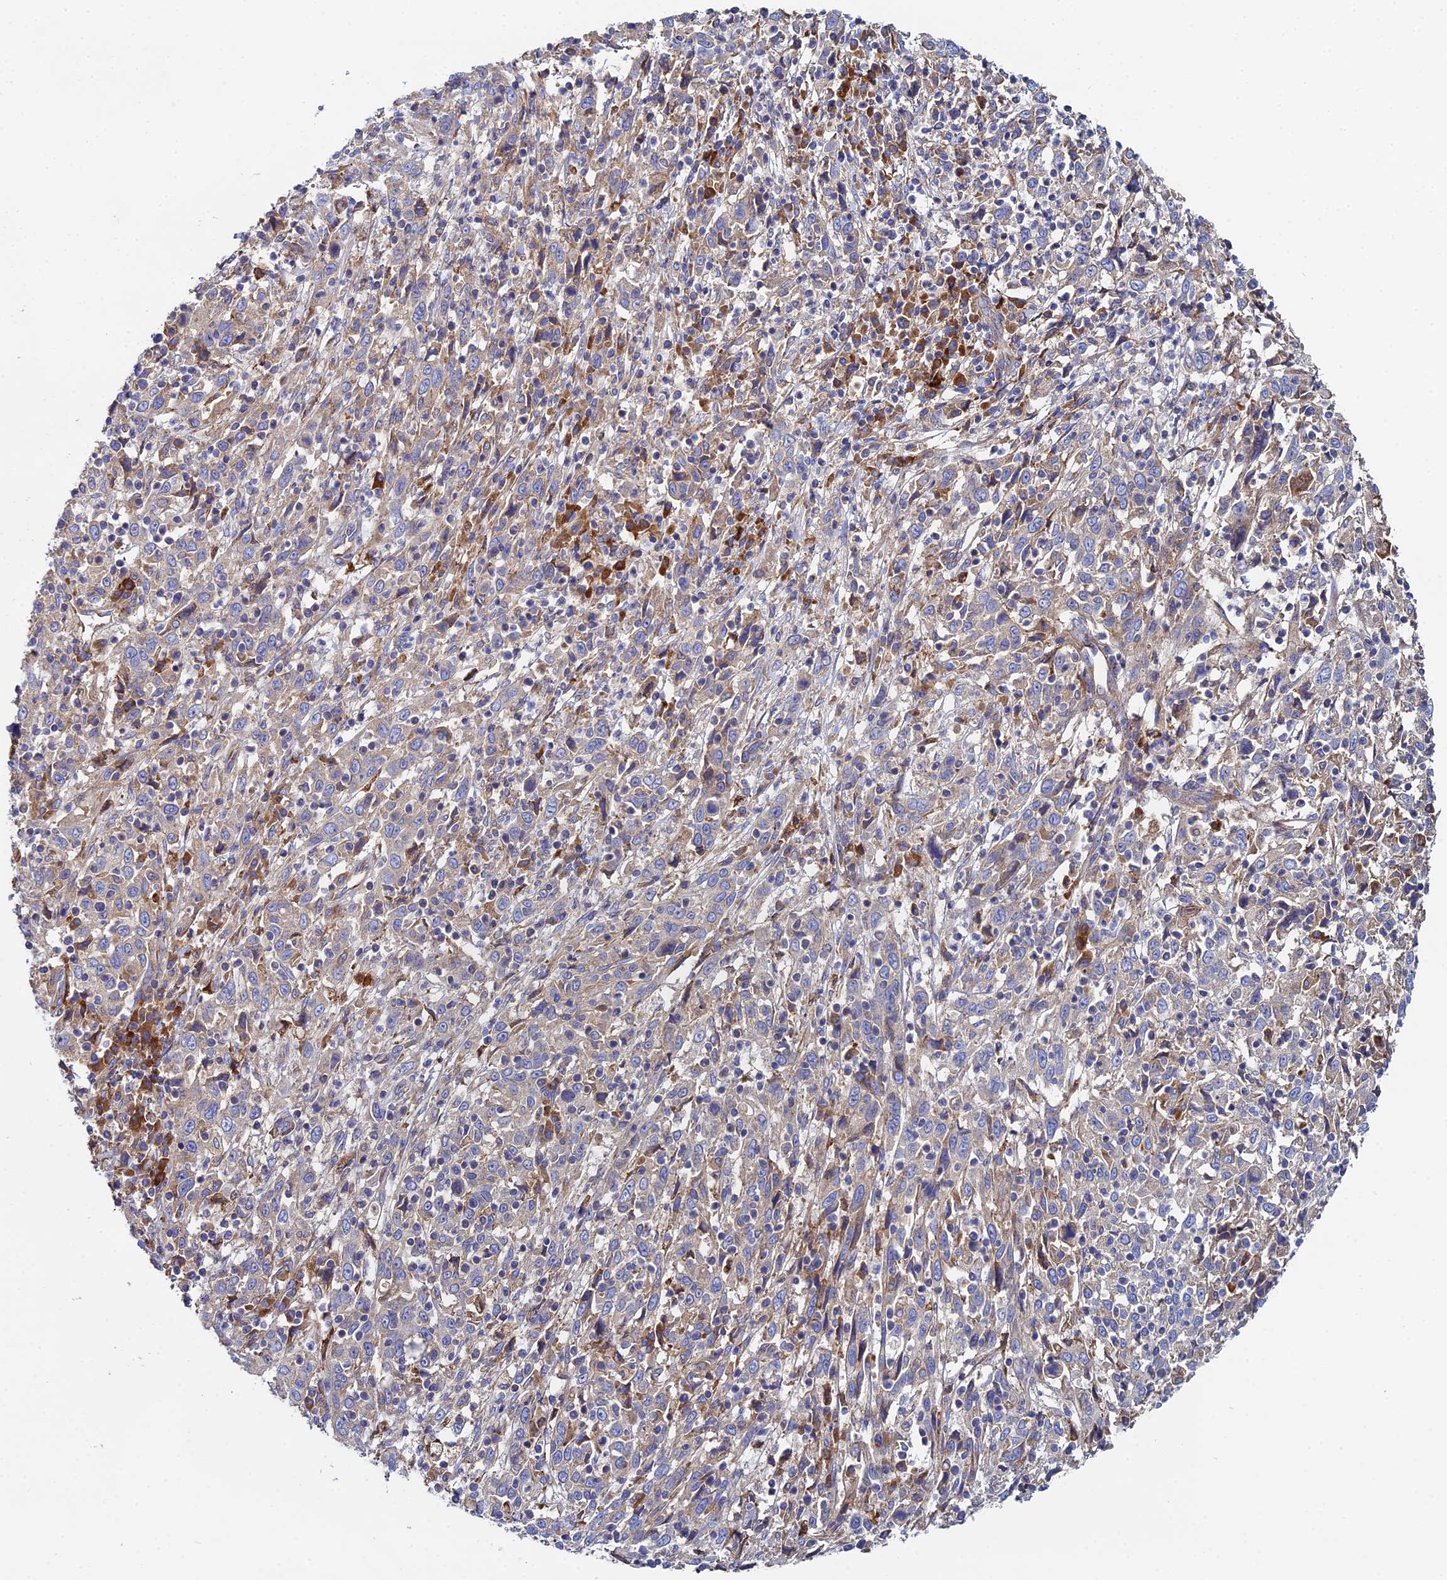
{"staining": {"intensity": "negative", "quantity": "none", "location": "none"}, "tissue": "cervical cancer", "cell_type": "Tumor cells", "image_type": "cancer", "snomed": [{"axis": "morphology", "description": "Squamous cell carcinoma, NOS"}, {"axis": "topography", "description": "Cervix"}], "caption": "Immunohistochemical staining of human cervical squamous cell carcinoma demonstrates no significant positivity in tumor cells.", "gene": "CLCN3", "patient": {"sex": "female", "age": 46}}